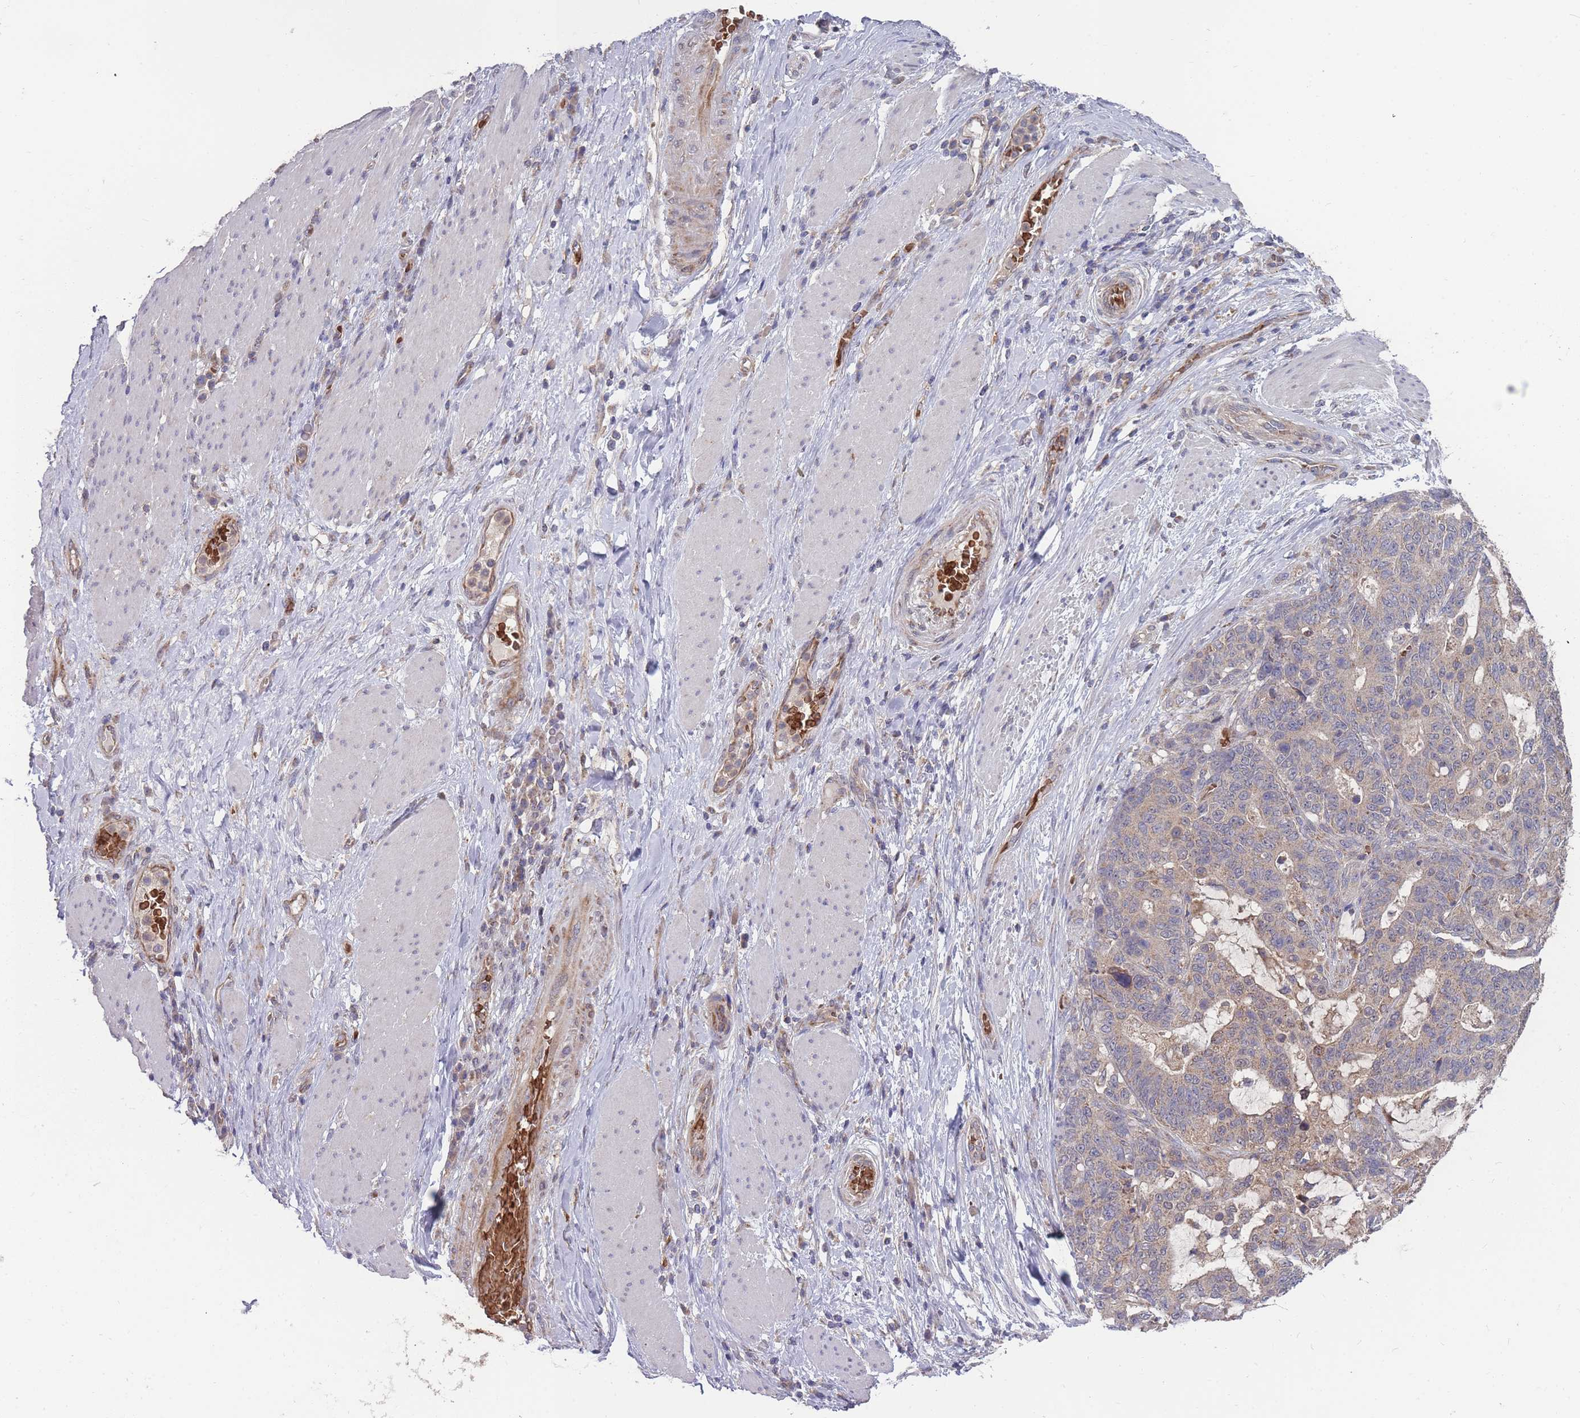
{"staining": {"intensity": "weak", "quantity": "<25%", "location": "cytoplasmic/membranous"}, "tissue": "stomach cancer", "cell_type": "Tumor cells", "image_type": "cancer", "snomed": [{"axis": "morphology", "description": "Normal tissue, NOS"}, {"axis": "morphology", "description": "Adenocarcinoma, NOS"}, {"axis": "topography", "description": "Stomach"}], "caption": "Stomach cancer stained for a protein using immunohistochemistry (IHC) shows no staining tumor cells.", "gene": "SLC35B4", "patient": {"sex": "female", "age": 64}}